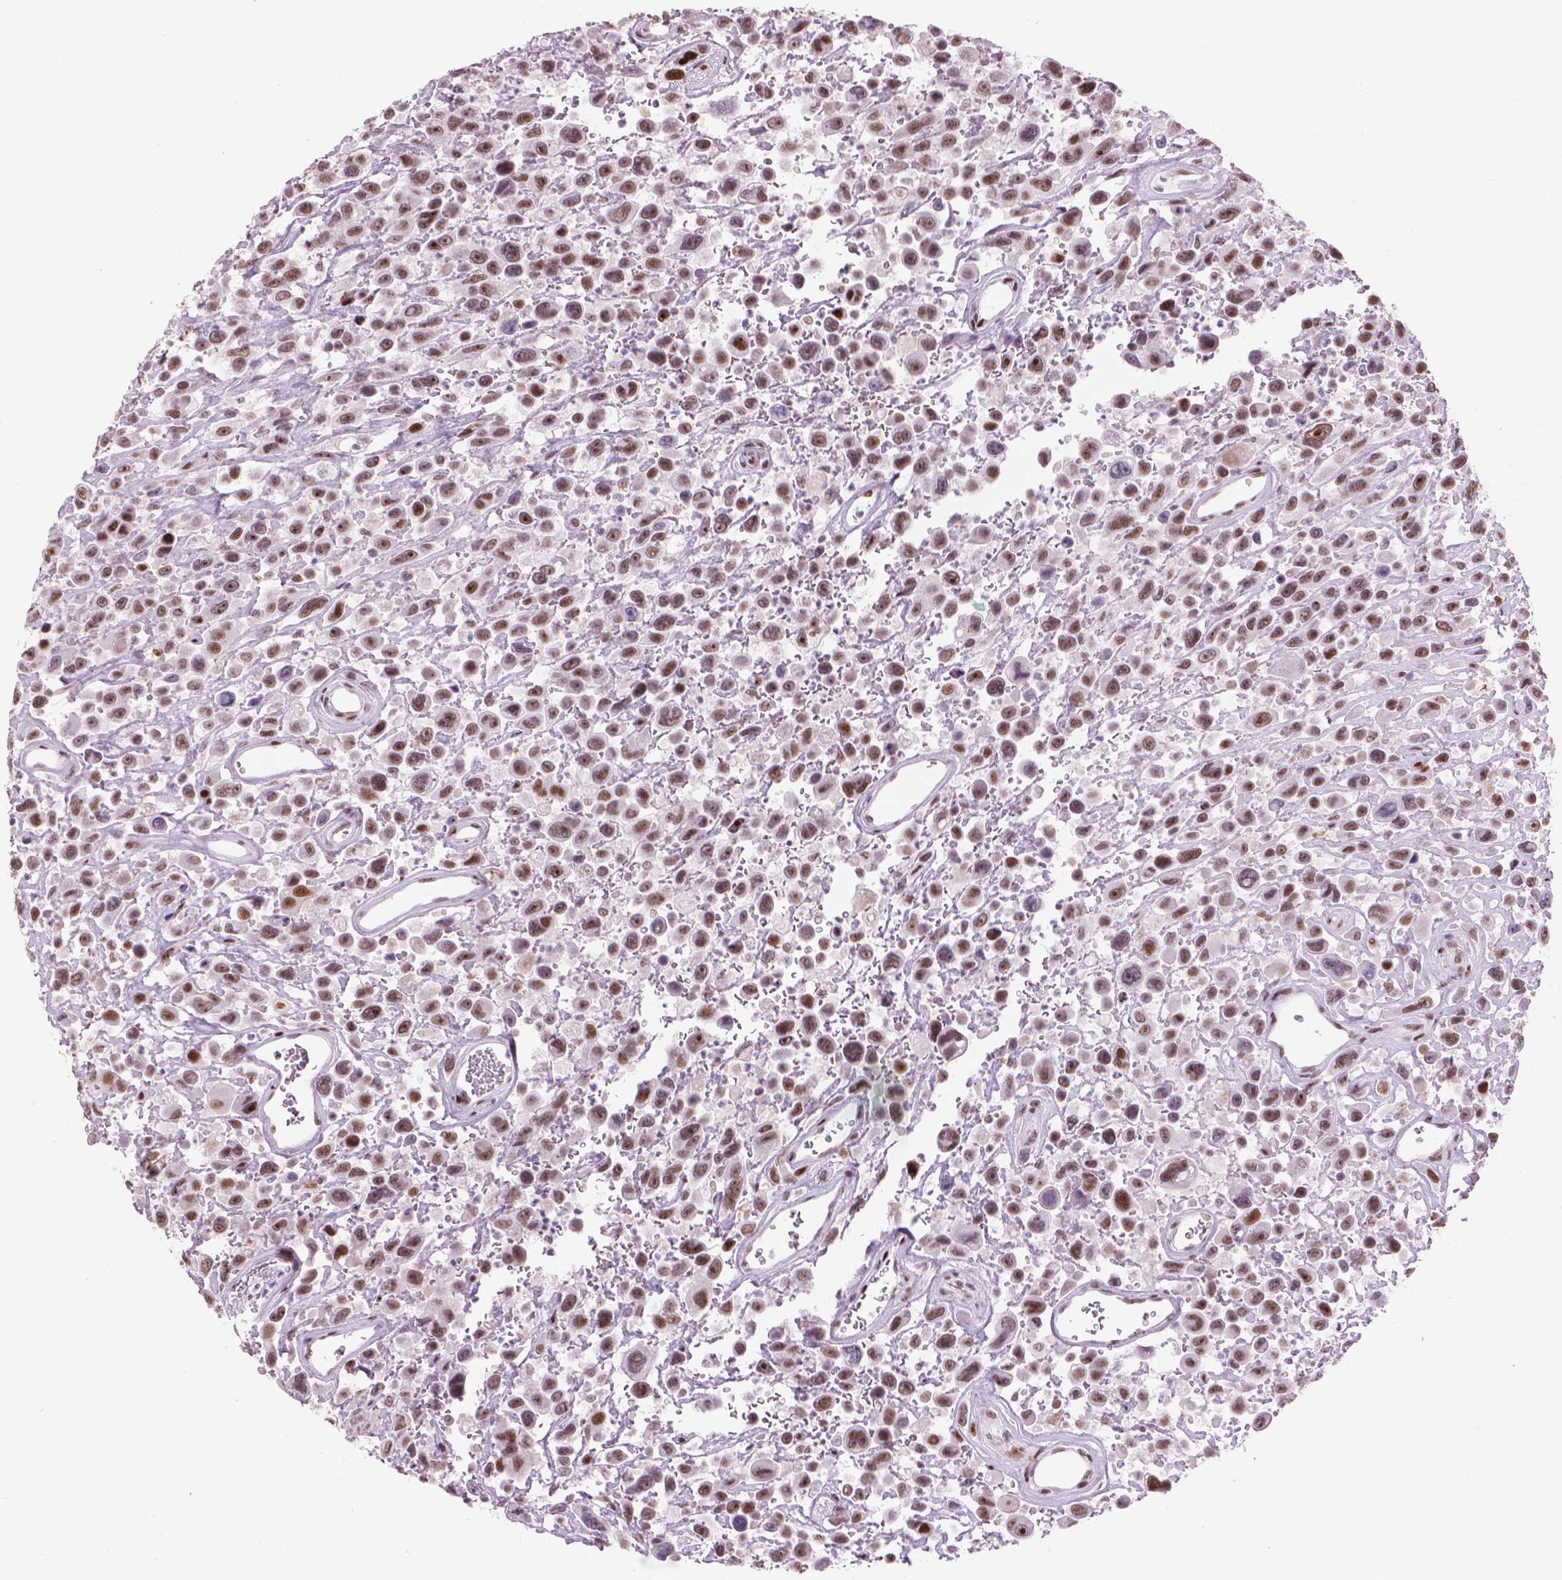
{"staining": {"intensity": "moderate", "quantity": ">75%", "location": "nuclear"}, "tissue": "urothelial cancer", "cell_type": "Tumor cells", "image_type": "cancer", "snomed": [{"axis": "morphology", "description": "Urothelial carcinoma, High grade"}, {"axis": "topography", "description": "Urinary bladder"}], "caption": "Human urothelial cancer stained with a brown dye exhibits moderate nuclear positive expression in about >75% of tumor cells.", "gene": "HES7", "patient": {"sex": "male", "age": 53}}